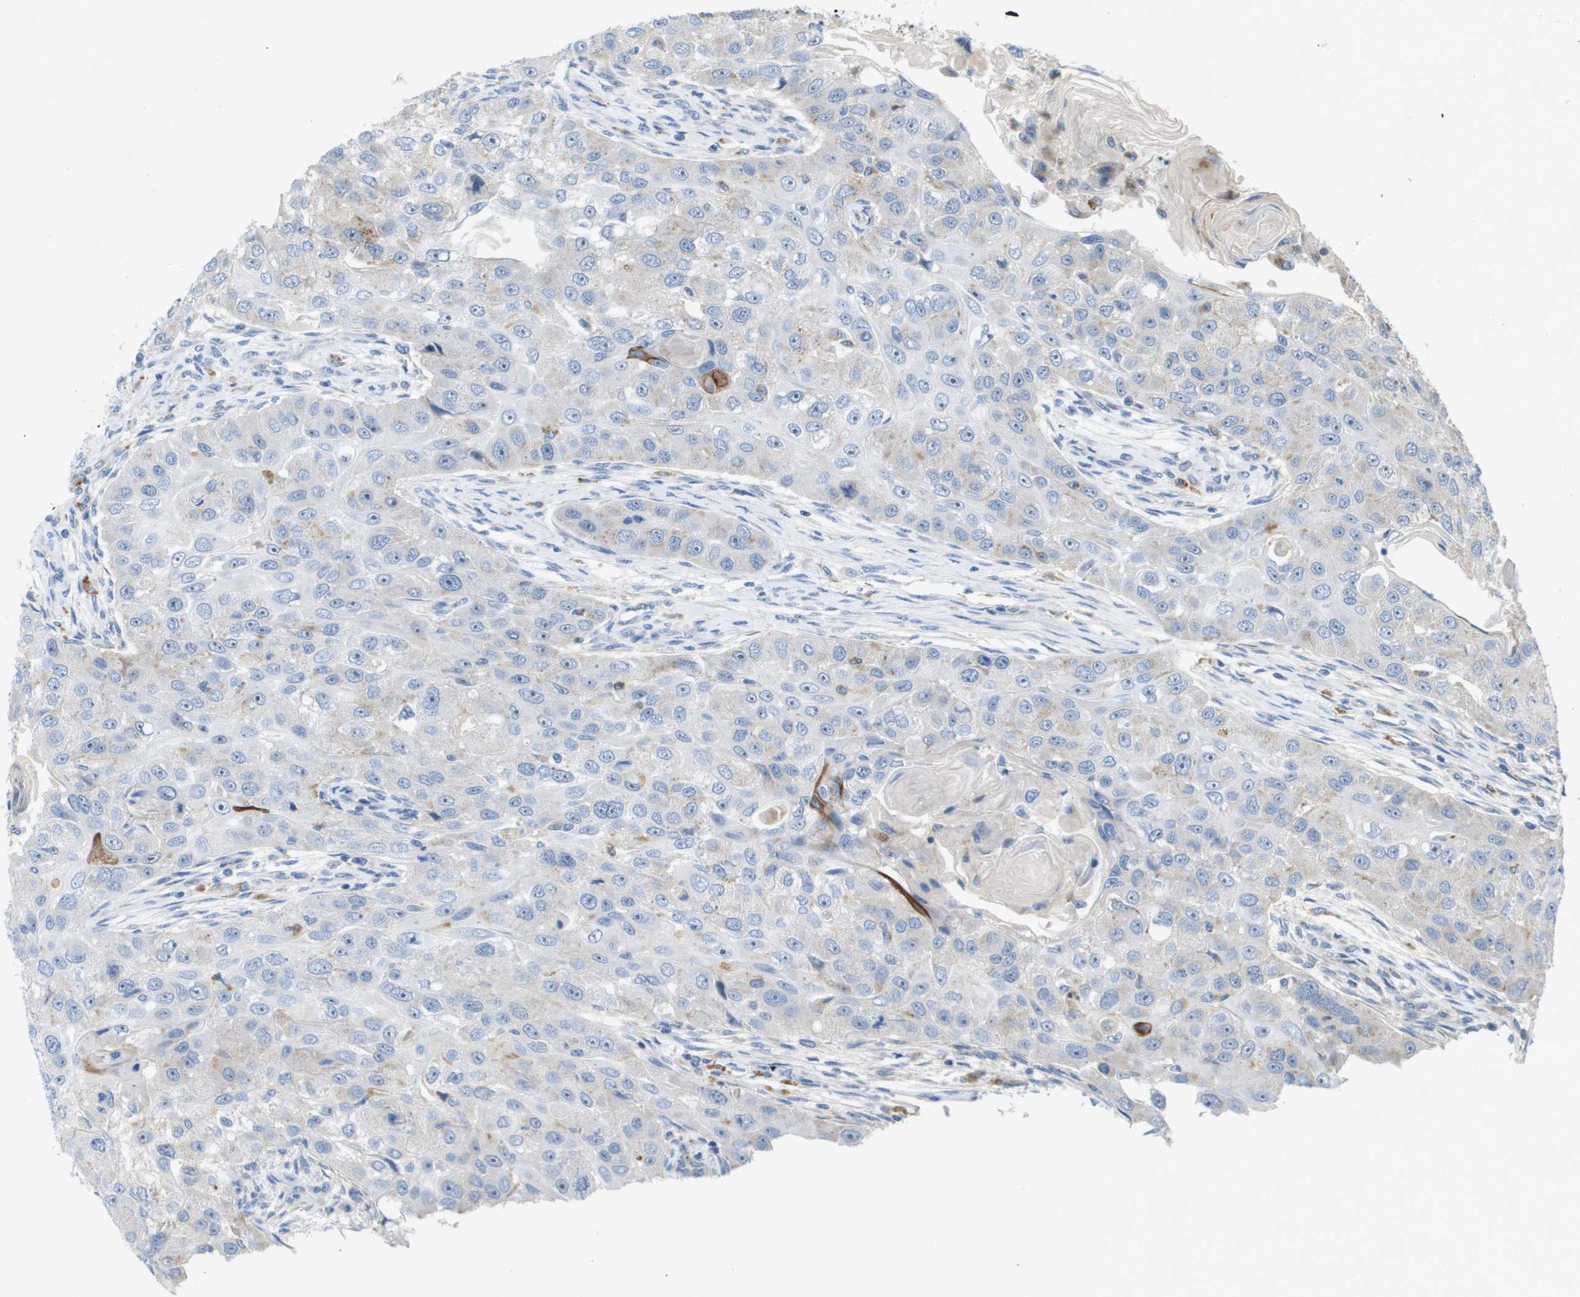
{"staining": {"intensity": "negative", "quantity": "none", "location": "none"}, "tissue": "head and neck cancer", "cell_type": "Tumor cells", "image_type": "cancer", "snomed": [{"axis": "morphology", "description": "Normal tissue, NOS"}, {"axis": "morphology", "description": "Squamous cell carcinoma, NOS"}, {"axis": "topography", "description": "Skeletal muscle"}, {"axis": "topography", "description": "Head-Neck"}], "caption": "DAB (3,3'-diaminobenzidine) immunohistochemical staining of head and neck cancer (squamous cell carcinoma) exhibits no significant staining in tumor cells.", "gene": "B3GNT5", "patient": {"sex": "male", "age": 51}}